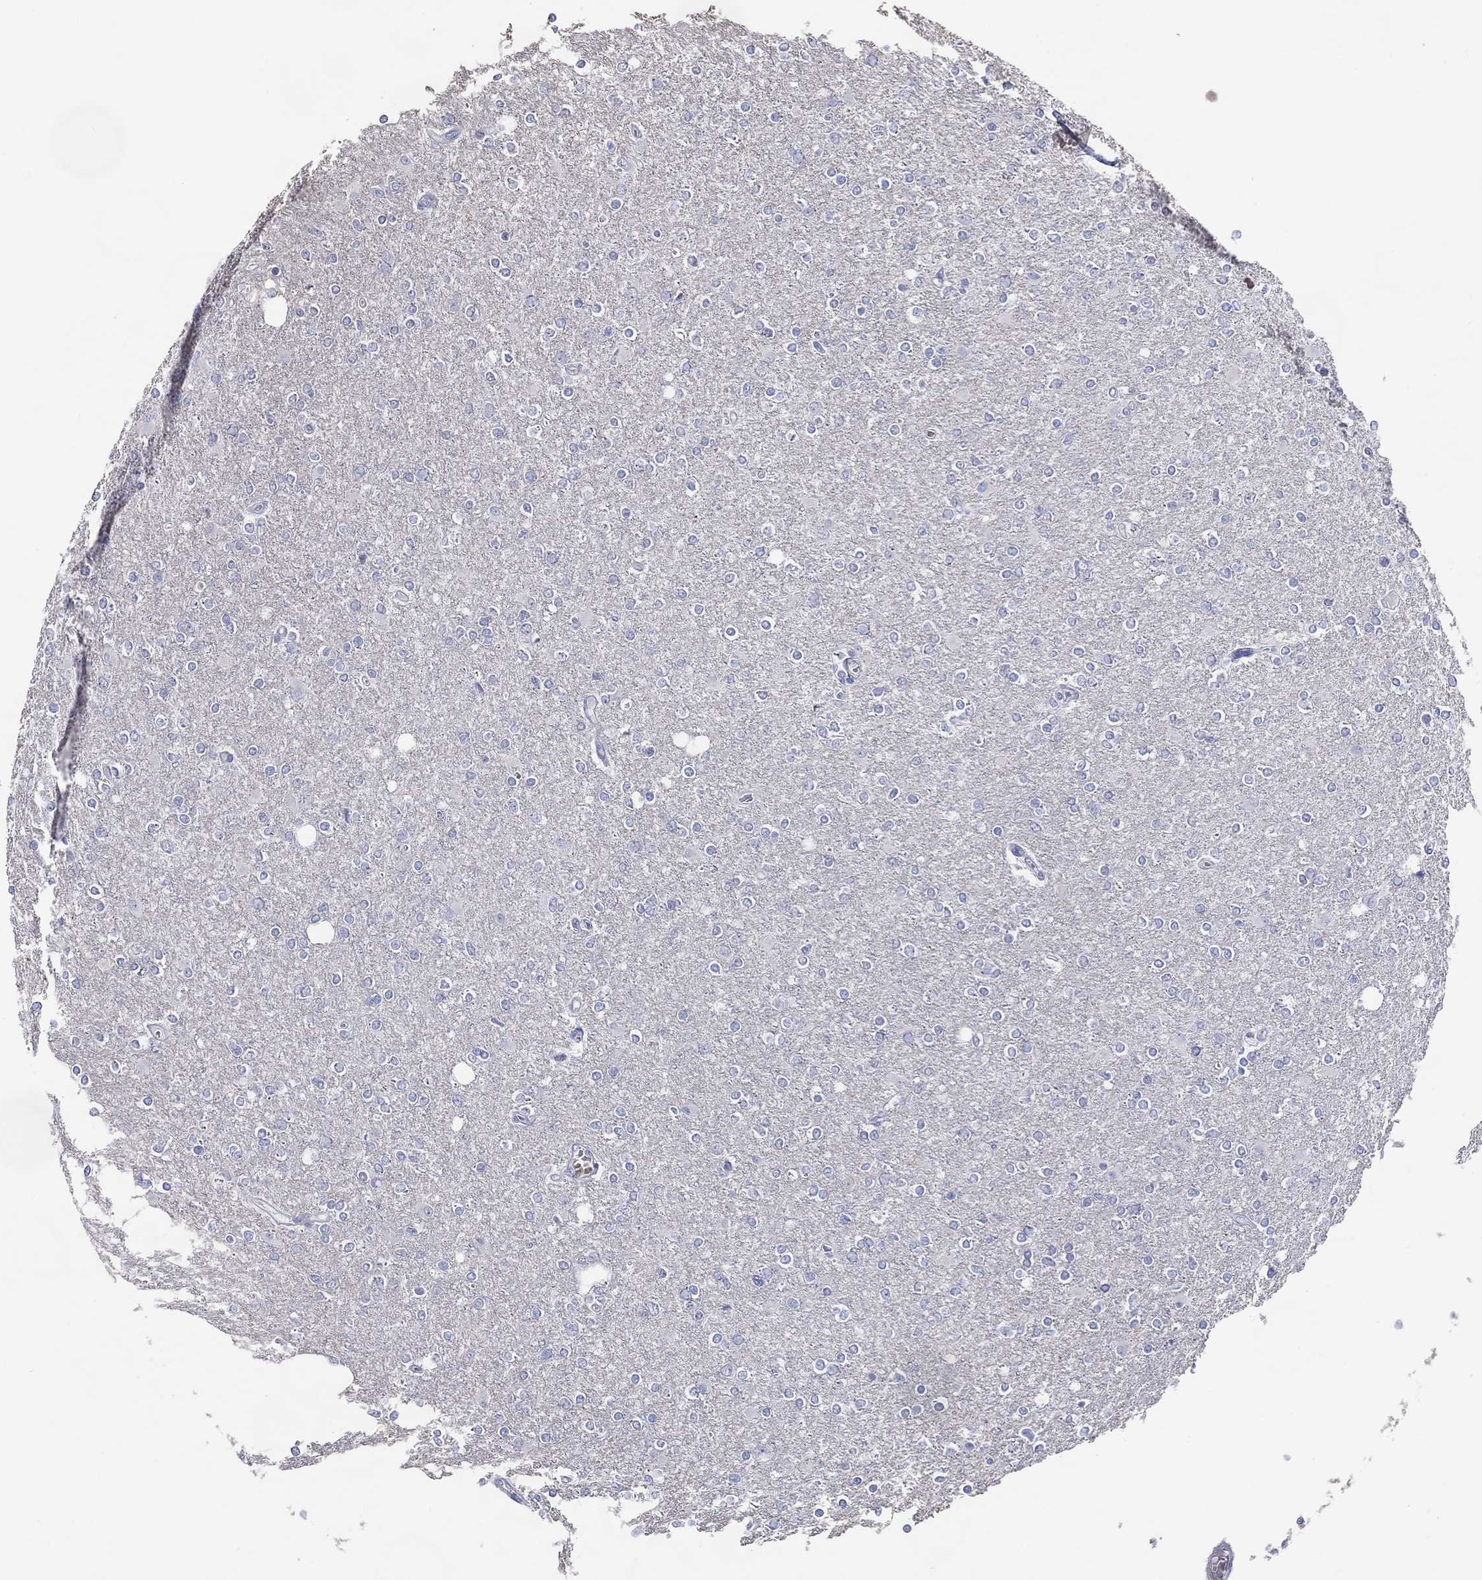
{"staining": {"intensity": "negative", "quantity": "none", "location": "none"}, "tissue": "glioma", "cell_type": "Tumor cells", "image_type": "cancer", "snomed": [{"axis": "morphology", "description": "Glioma, malignant, High grade"}, {"axis": "topography", "description": "Cerebral cortex"}], "caption": "Glioma was stained to show a protein in brown. There is no significant expression in tumor cells.", "gene": "DNAH6", "patient": {"sex": "male", "age": 70}}